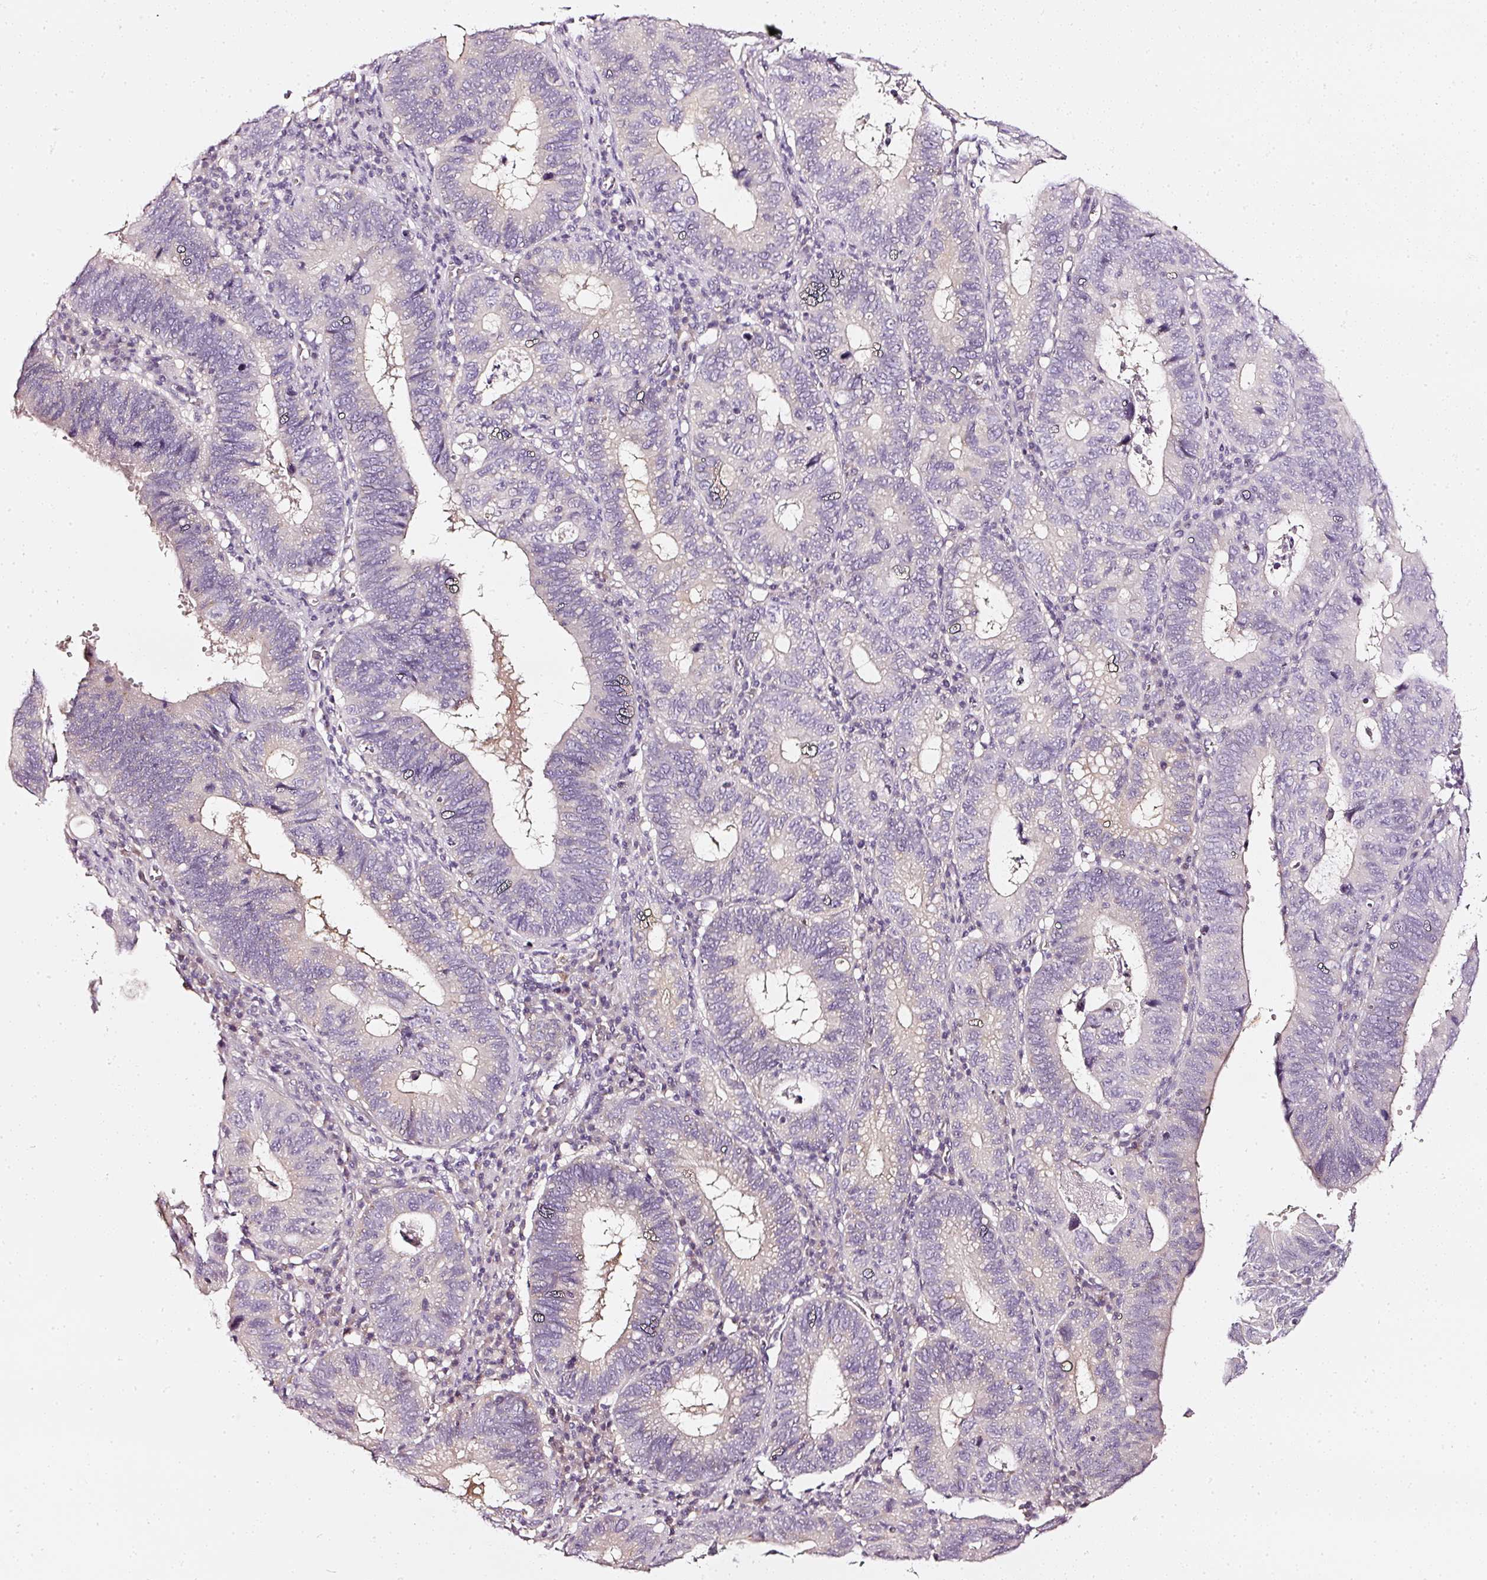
{"staining": {"intensity": "weak", "quantity": "<25%", "location": "cytoplasmic/membranous"}, "tissue": "stomach cancer", "cell_type": "Tumor cells", "image_type": "cancer", "snomed": [{"axis": "morphology", "description": "Adenocarcinoma, NOS"}, {"axis": "topography", "description": "Stomach"}], "caption": "The histopathology image demonstrates no significant staining in tumor cells of stomach cancer (adenocarcinoma). (Brightfield microscopy of DAB IHC at high magnification).", "gene": "CNP", "patient": {"sex": "male", "age": 59}}